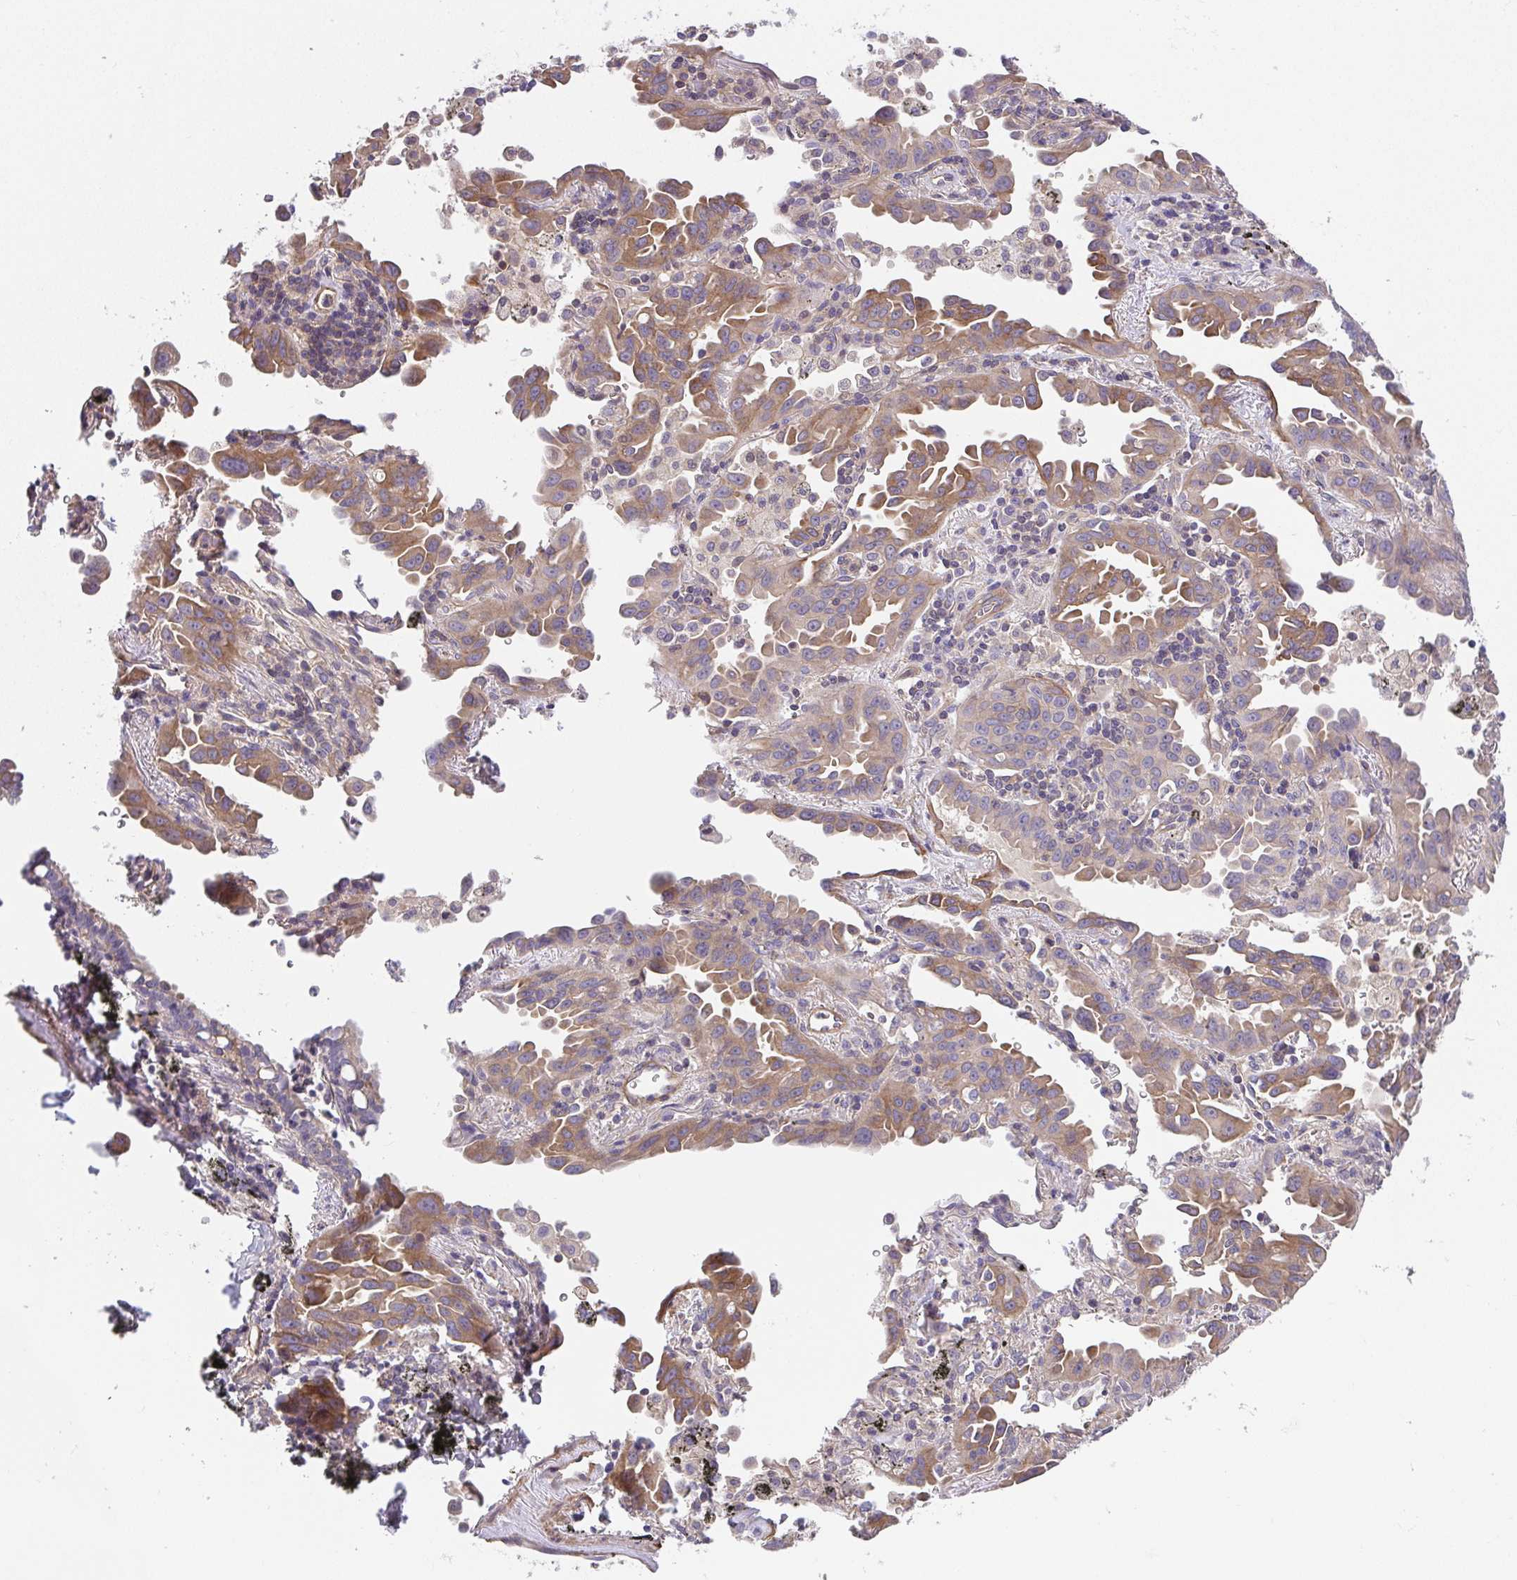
{"staining": {"intensity": "moderate", "quantity": ">75%", "location": "cytoplasmic/membranous"}, "tissue": "lung cancer", "cell_type": "Tumor cells", "image_type": "cancer", "snomed": [{"axis": "morphology", "description": "Adenocarcinoma, NOS"}, {"axis": "topography", "description": "Lung"}], "caption": "Protein staining of lung cancer tissue demonstrates moderate cytoplasmic/membranous positivity in approximately >75% of tumor cells.", "gene": "ZNF696", "patient": {"sex": "male", "age": 68}}